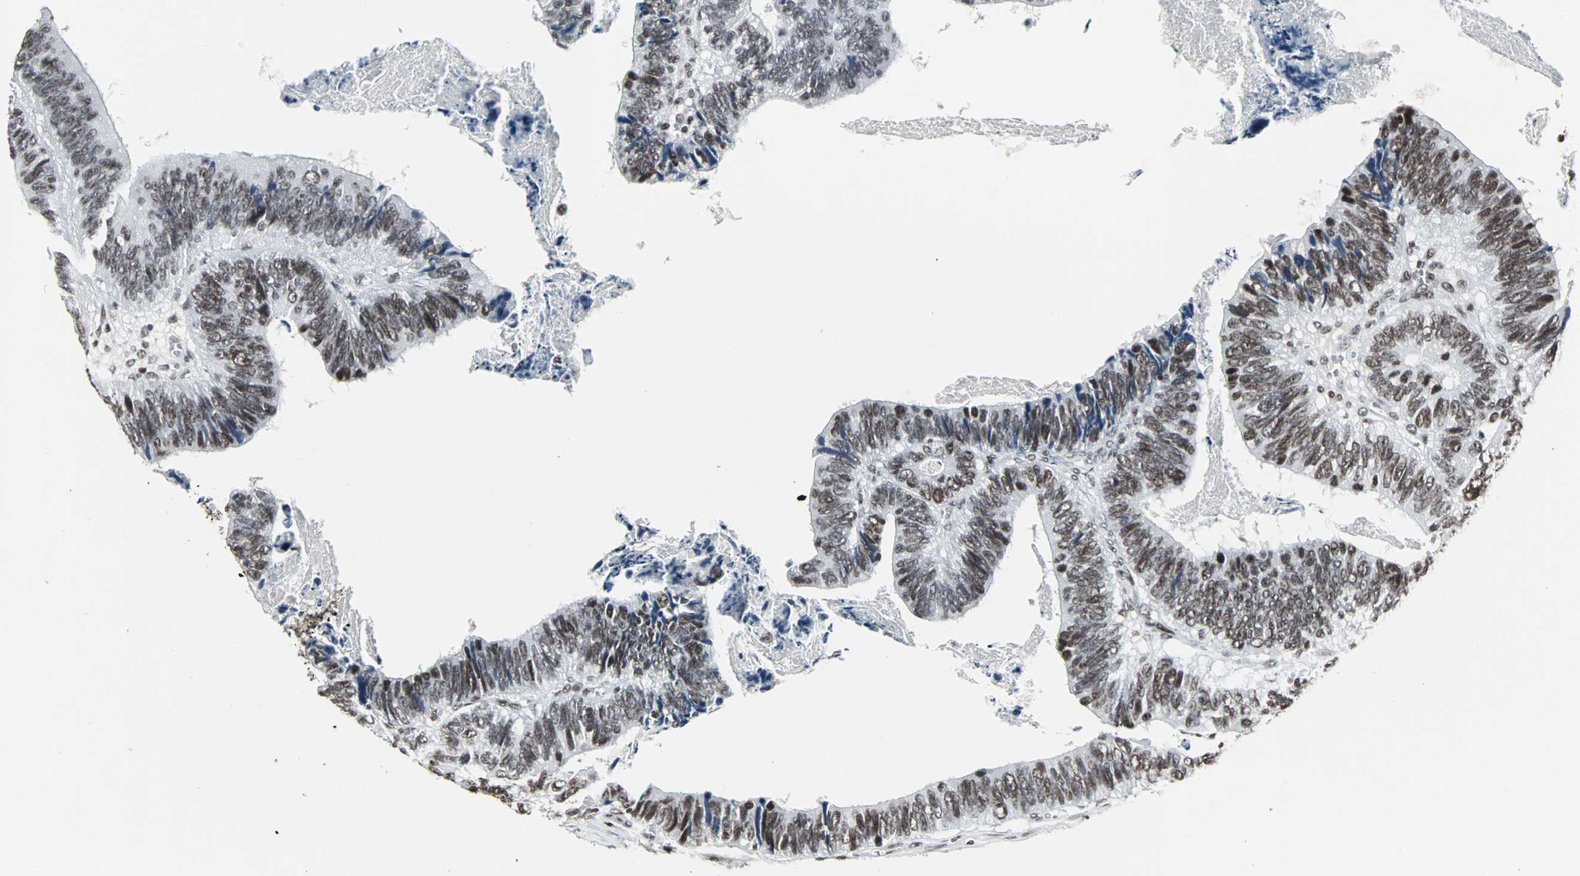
{"staining": {"intensity": "moderate", "quantity": ">75%", "location": "nuclear"}, "tissue": "colorectal cancer", "cell_type": "Tumor cells", "image_type": "cancer", "snomed": [{"axis": "morphology", "description": "Adenocarcinoma, NOS"}, {"axis": "topography", "description": "Colon"}], "caption": "The immunohistochemical stain highlights moderate nuclear expression in tumor cells of colorectal cancer tissue.", "gene": "PNKP", "patient": {"sex": "male", "age": 72}}